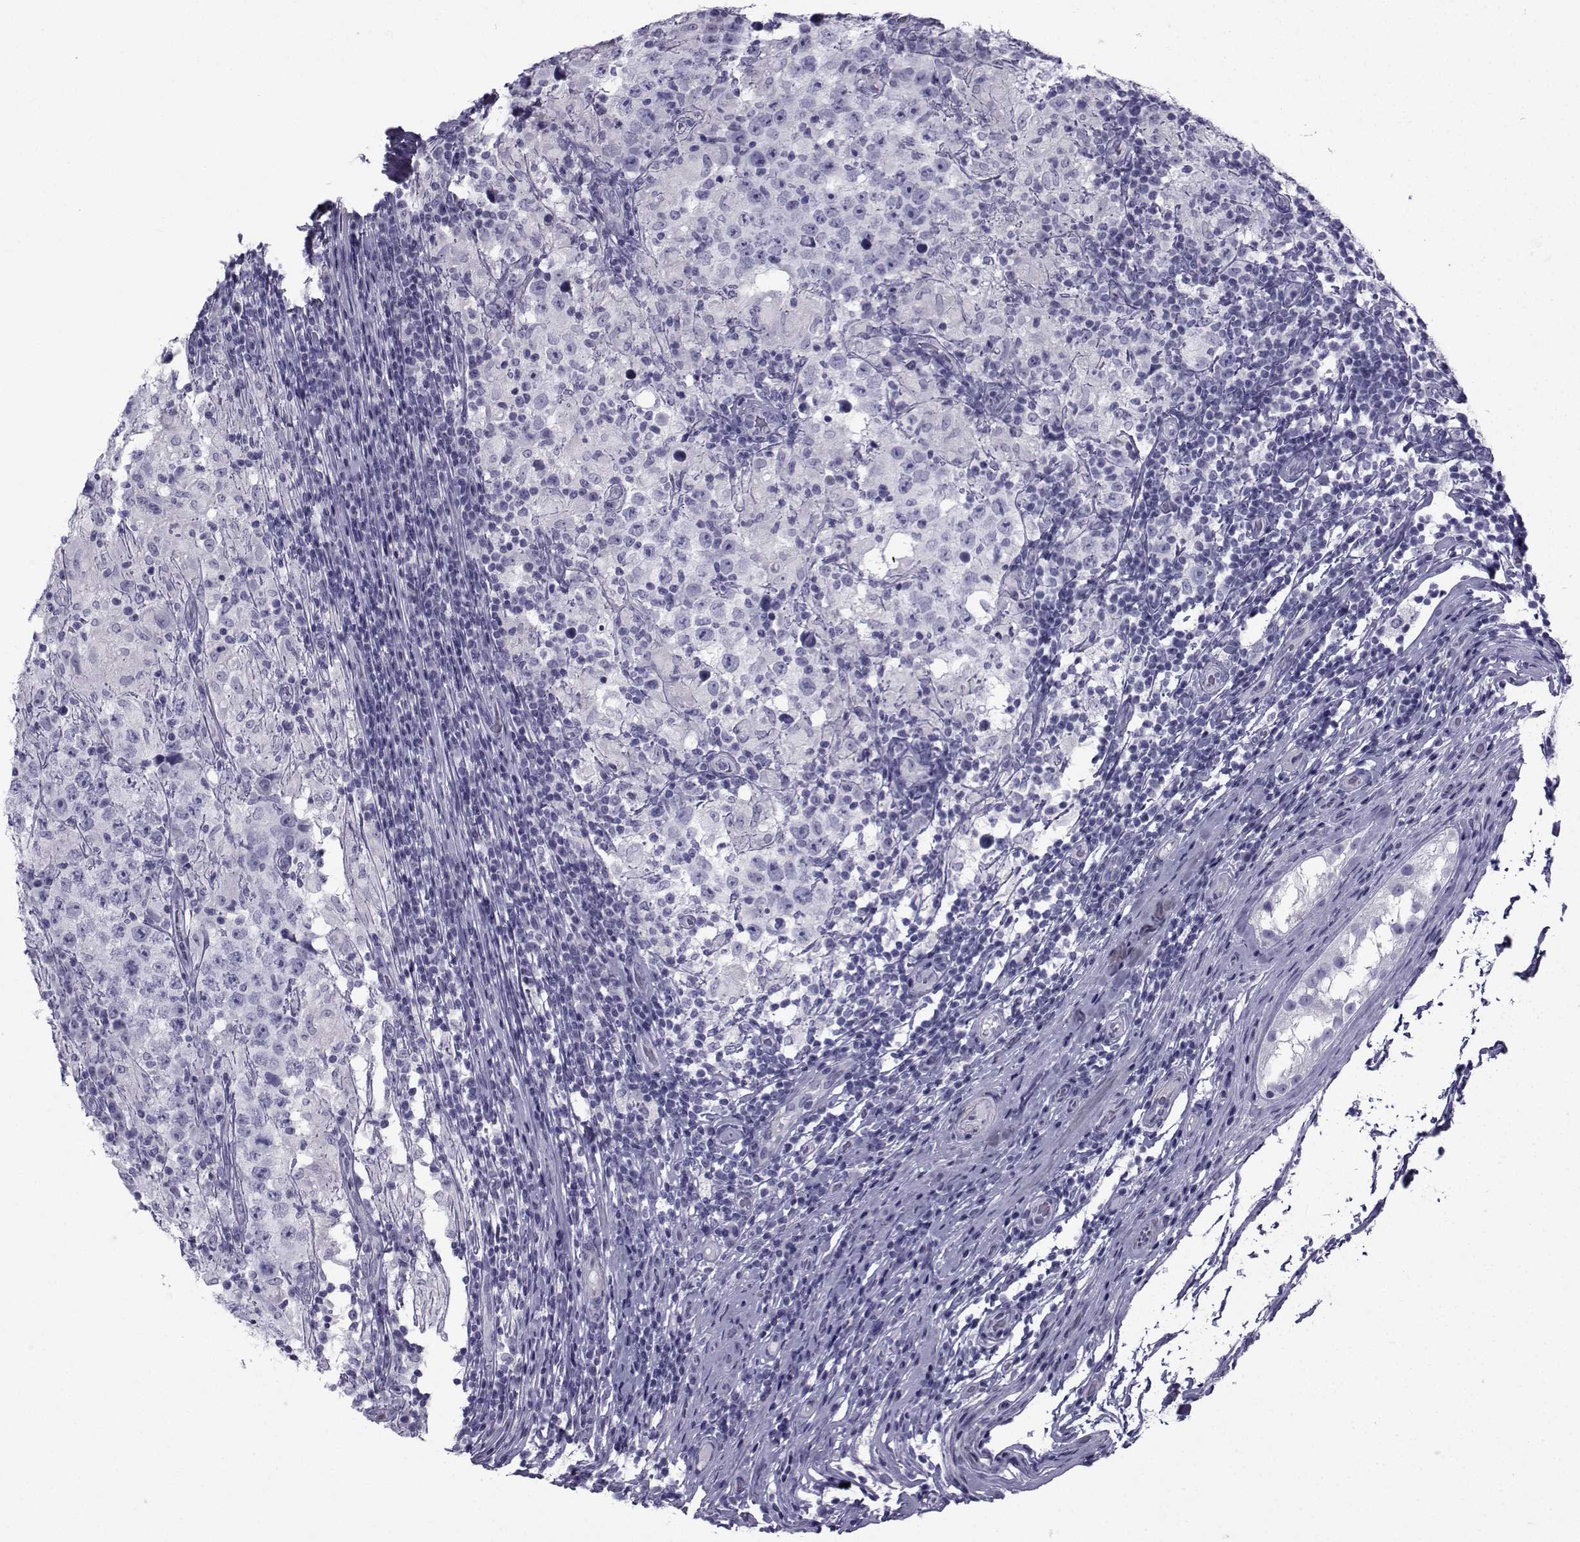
{"staining": {"intensity": "negative", "quantity": "none", "location": "none"}, "tissue": "testis cancer", "cell_type": "Tumor cells", "image_type": "cancer", "snomed": [{"axis": "morphology", "description": "Seminoma, NOS"}, {"axis": "morphology", "description": "Carcinoma, Embryonal, NOS"}, {"axis": "topography", "description": "Testis"}], "caption": "This photomicrograph is of testis cancer stained with immunohistochemistry to label a protein in brown with the nuclei are counter-stained blue. There is no expression in tumor cells.", "gene": "SPANXD", "patient": {"sex": "male", "age": 41}}